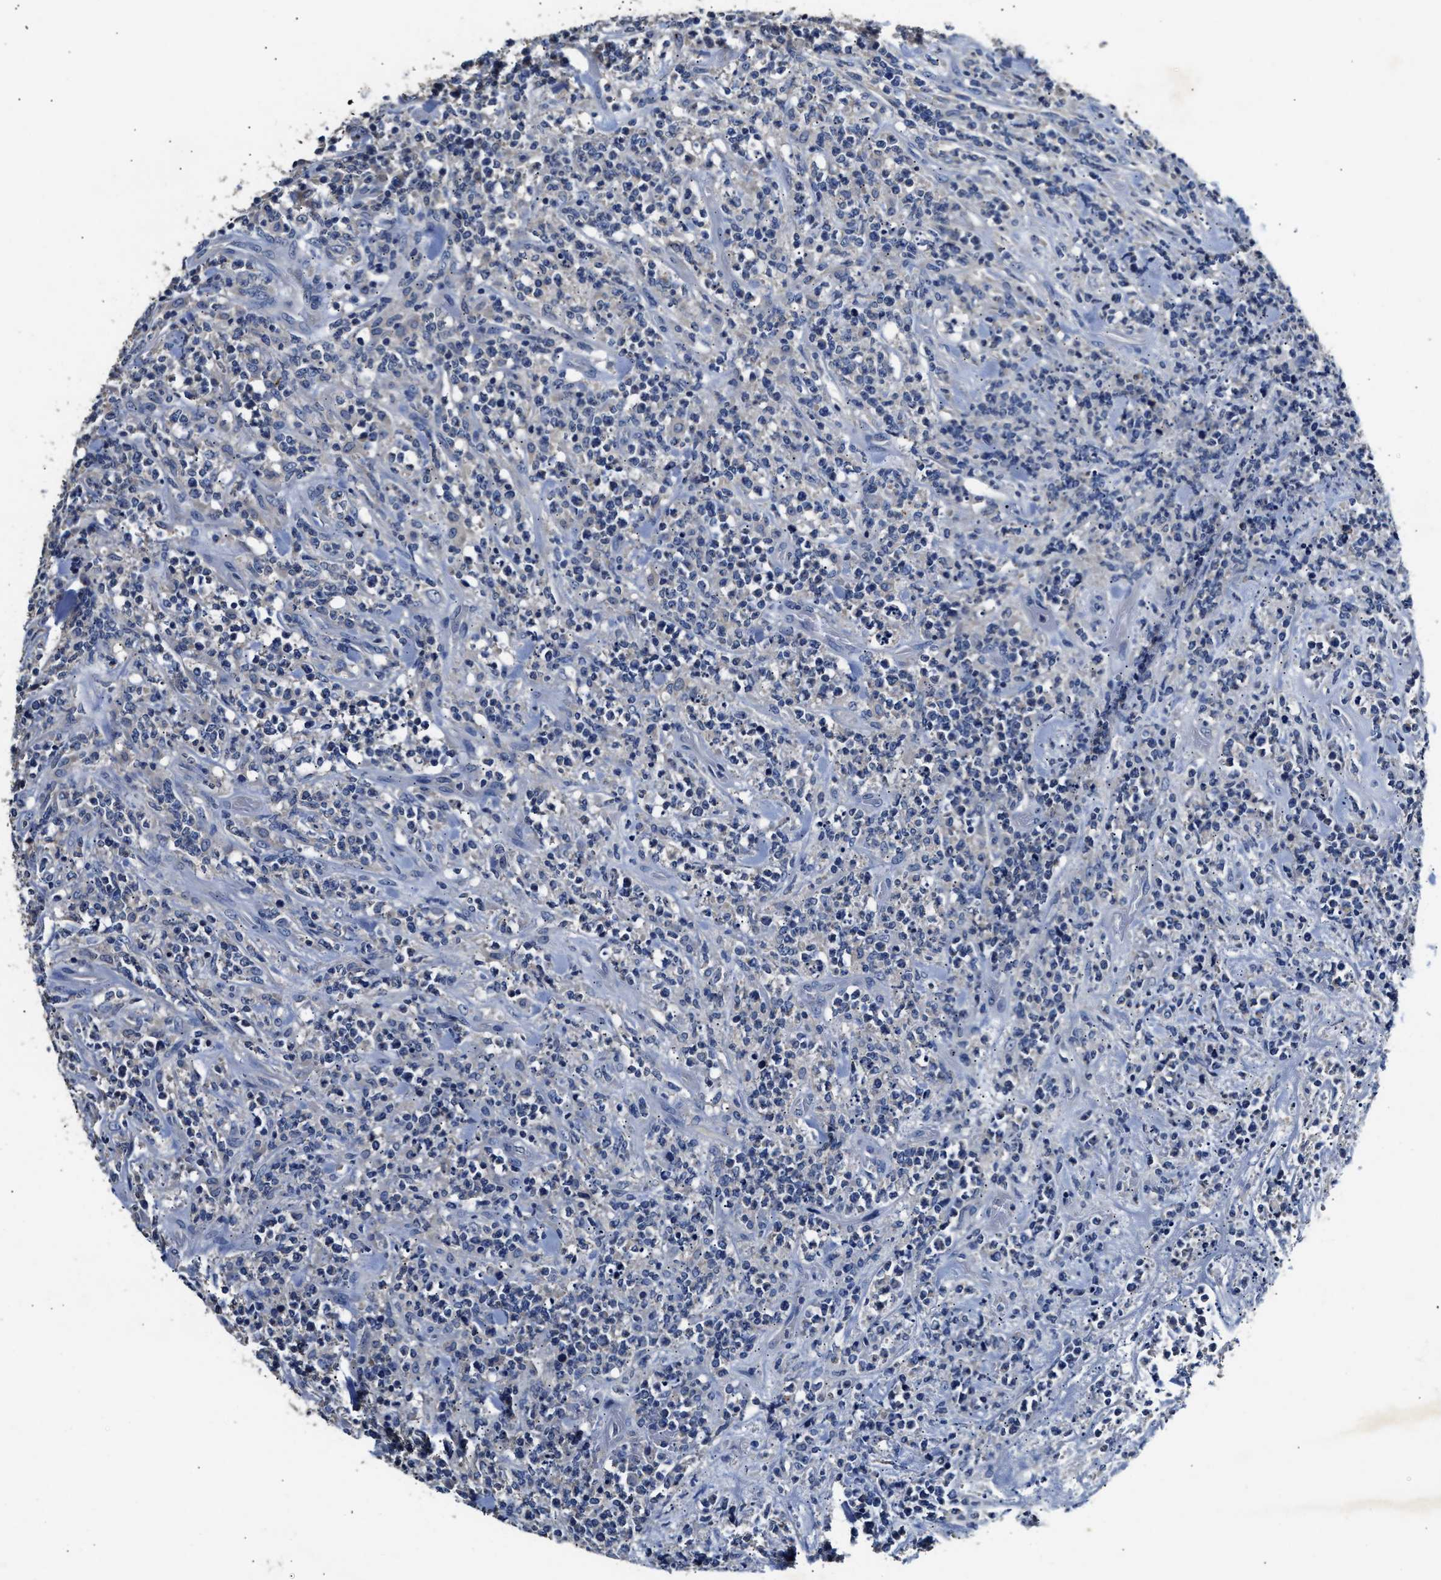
{"staining": {"intensity": "negative", "quantity": "none", "location": "none"}, "tissue": "lymphoma", "cell_type": "Tumor cells", "image_type": "cancer", "snomed": [{"axis": "morphology", "description": "Malignant lymphoma, non-Hodgkin's type, High grade"}, {"axis": "topography", "description": "Soft tissue"}], "caption": "An immunohistochemistry (IHC) histopathology image of high-grade malignant lymphoma, non-Hodgkin's type is shown. There is no staining in tumor cells of high-grade malignant lymphoma, non-Hodgkin's type.", "gene": "SLCO2B1", "patient": {"sex": "male", "age": 18}}